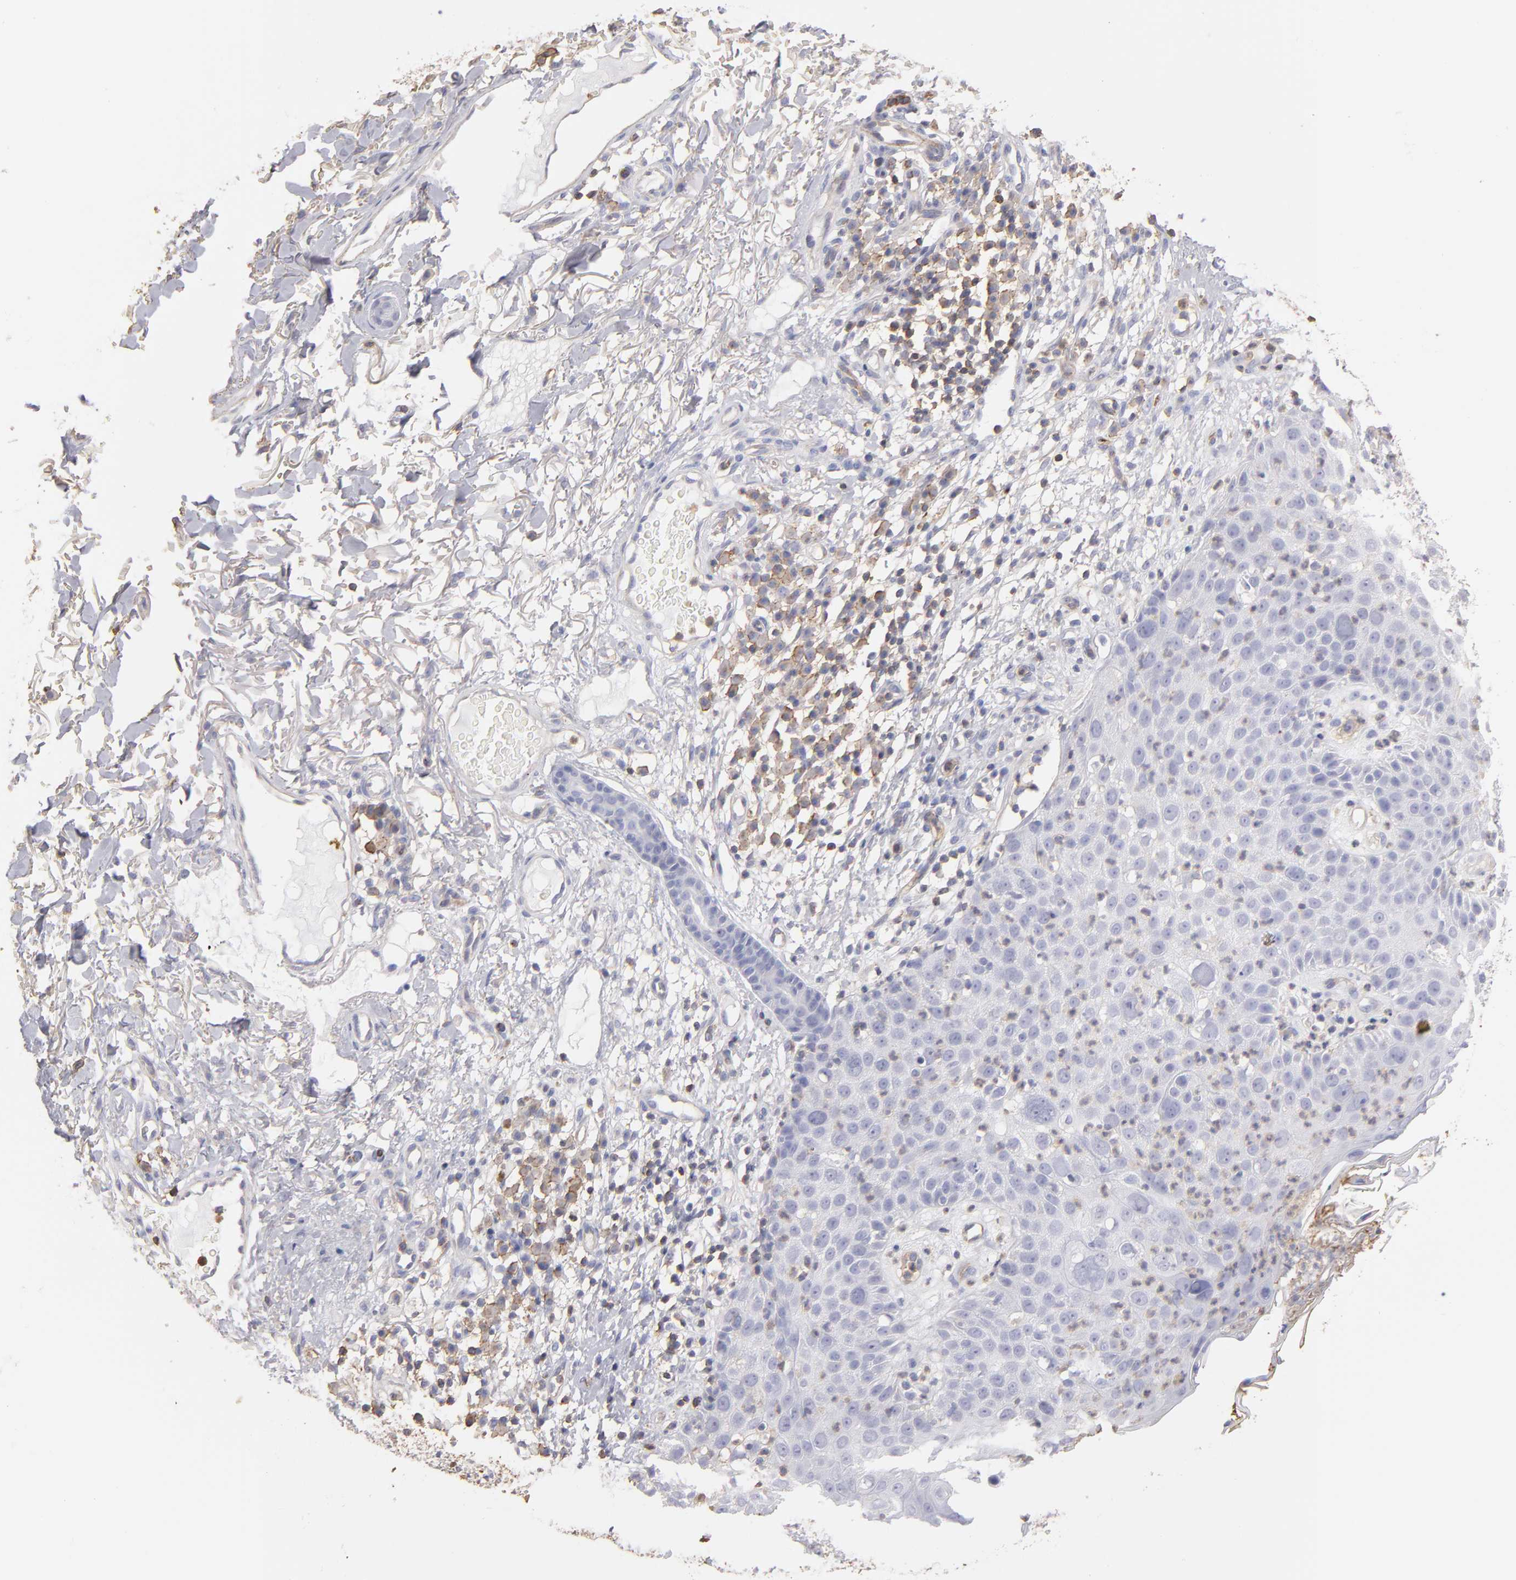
{"staining": {"intensity": "negative", "quantity": "none", "location": "none"}, "tissue": "skin cancer", "cell_type": "Tumor cells", "image_type": "cancer", "snomed": [{"axis": "morphology", "description": "Squamous cell carcinoma, NOS"}, {"axis": "topography", "description": "Skin"}], "caption": "This micrograph is of skin cancer stained with immunohistochemistry (IHC) to label a protein in brown with the nuclei are counter-stained blue. There is no staining in tumor cells.", "gene": "ABCB1", "patient": {"sex": "male", "age": 87}}